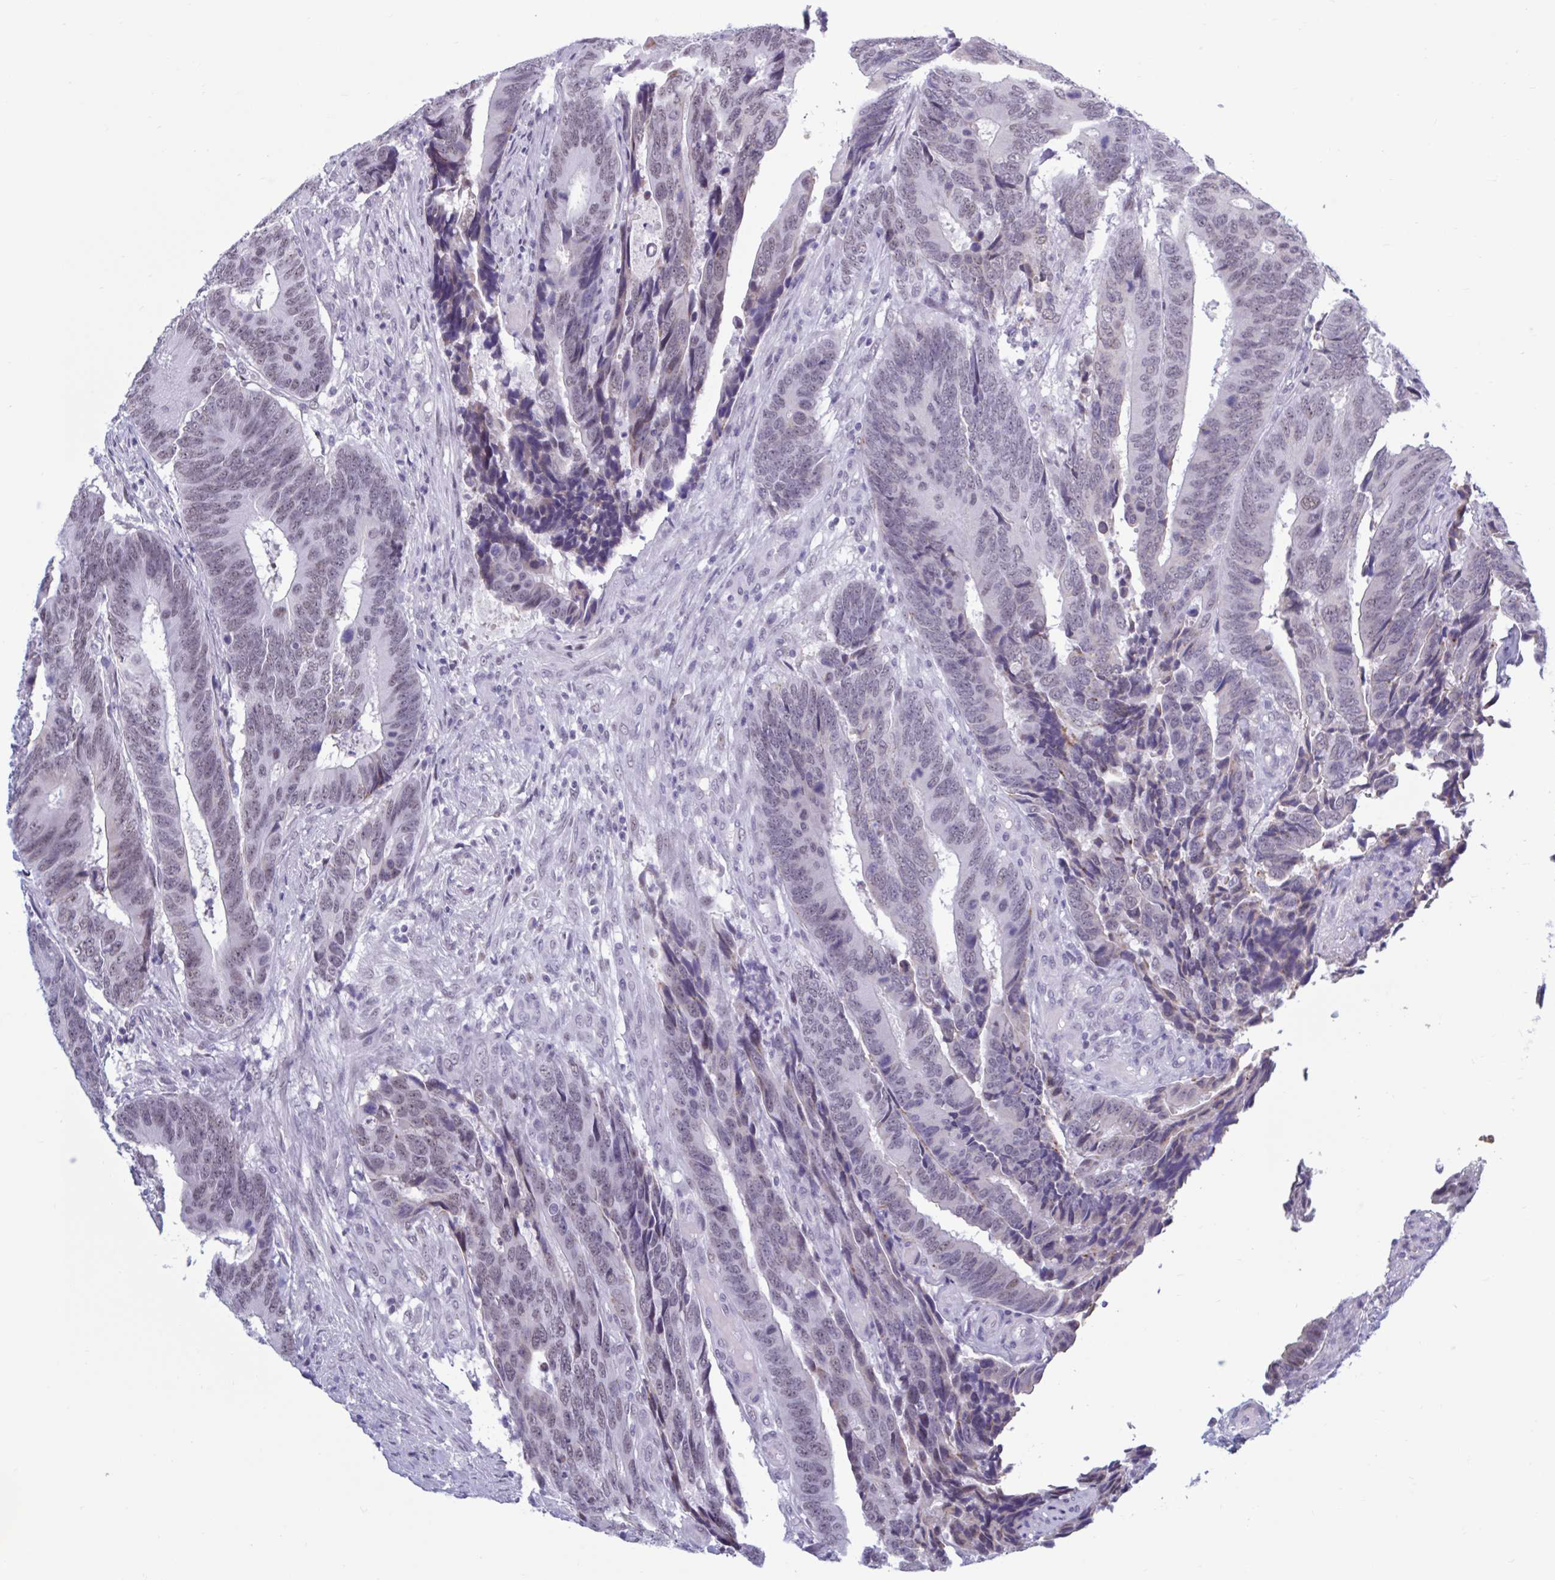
{"staining": {"intensity": "weak", "quantity": "25%-75%", "location": "nuclear"}, "tissue": "colorectal cancer", "cell_type": "Tumor cells", "image_type": "cancer", "snomed": [{"axis": "morphology", "description": "Adenocarcinoma, NOS"}, {"axis": "topography", "description": "Colon"}], "caption": "Brown immunohistochemical staining in human colorectal cancer shows weak nuclear expression in approximately 25%-75% of tumor cells.", "gene": "MSMB", "patient": {"sex": "male", "age": 87}}